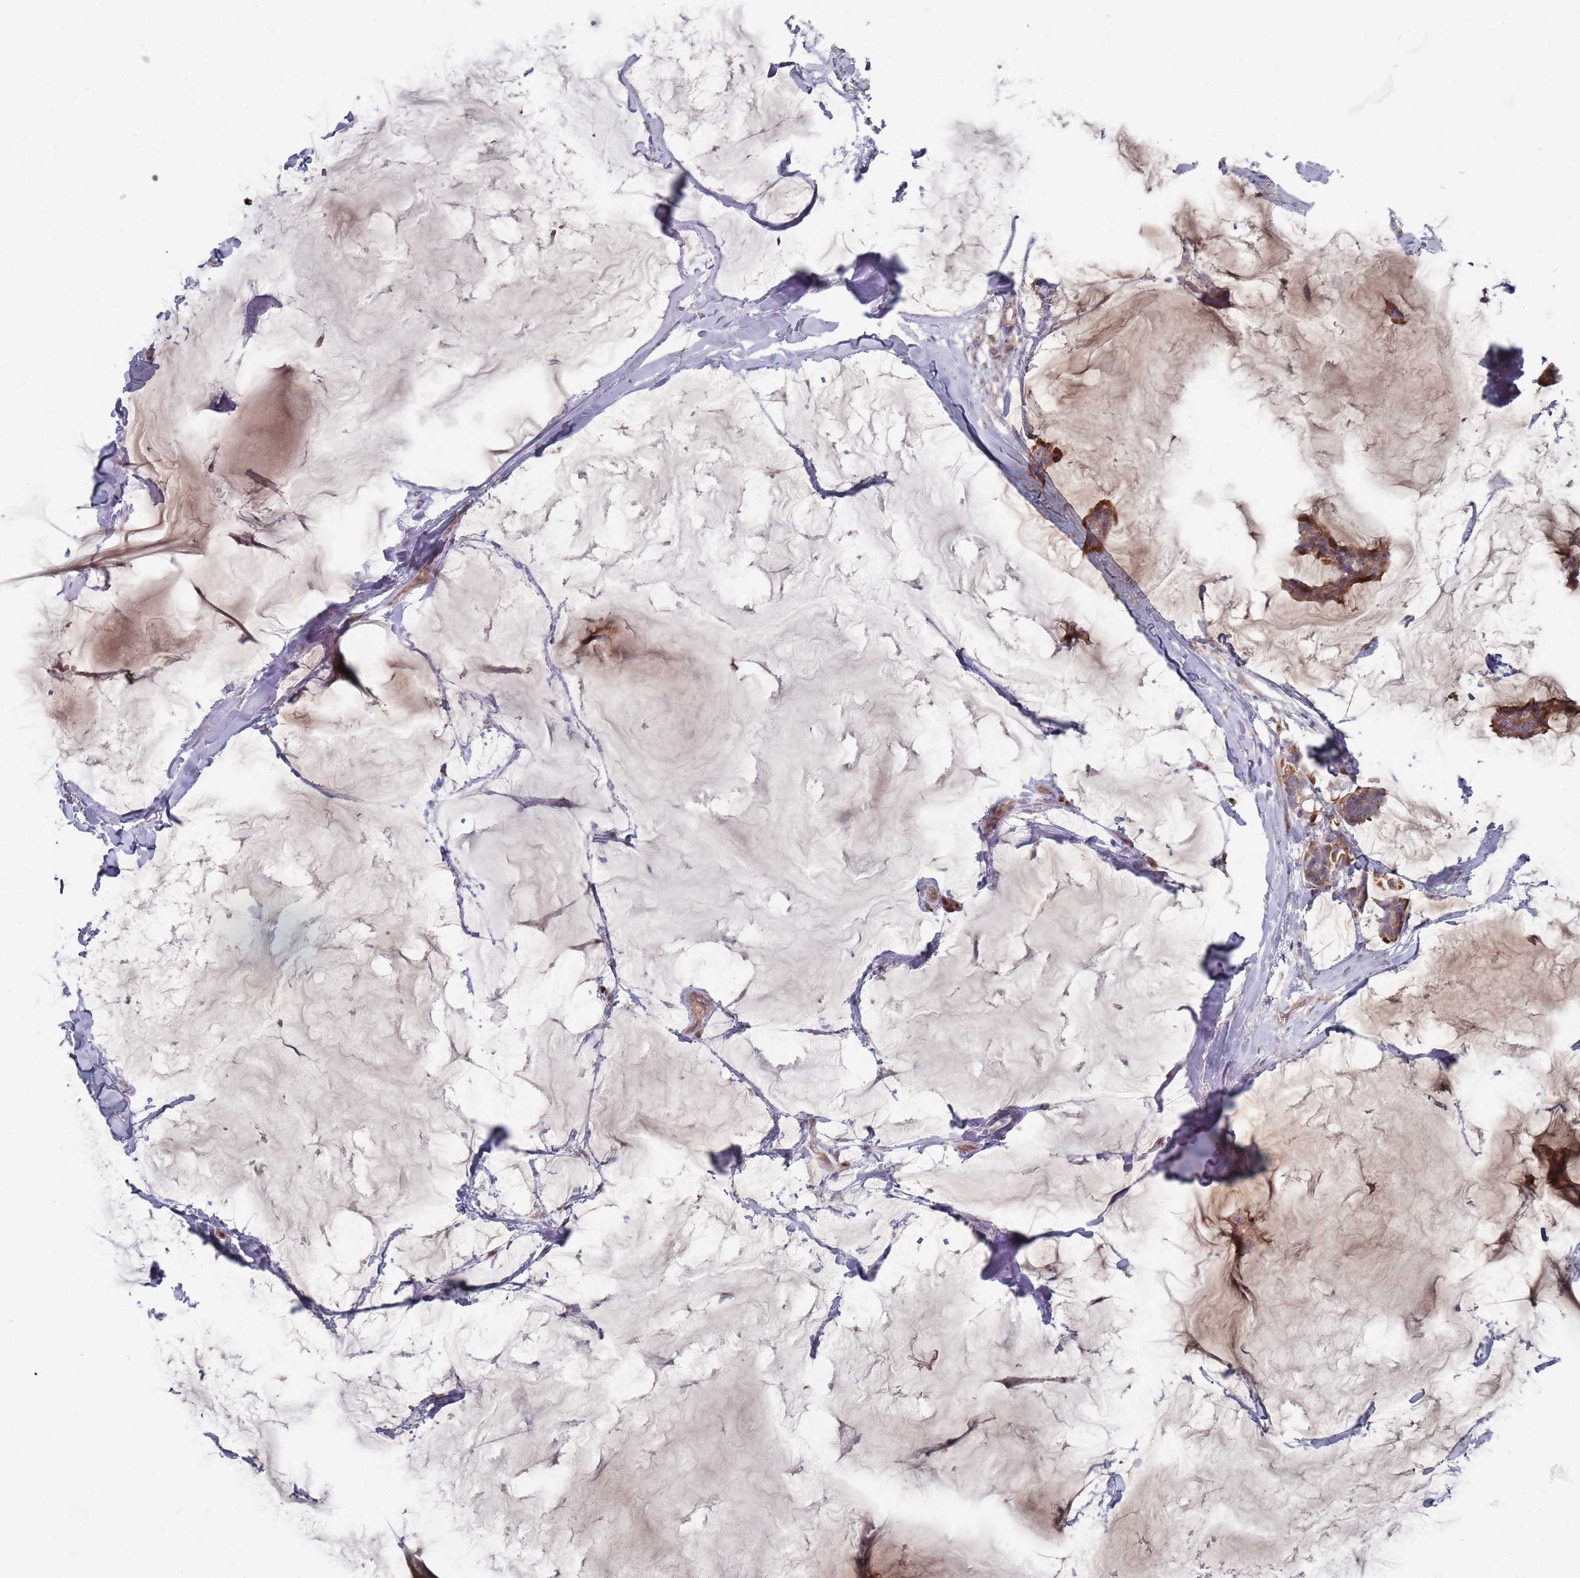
{"staining": {"intensity": "moderate", "quantity": ">75%", "location": "cytoplasmic/membranous"}, "tissue": "breast cancer", "cell_type": "Tumor cells", "image_type": "cancer", "snomed": [{"axis": "morphology", "description": "Duct carcinoma"}, {"axis": "topography", "description": "Breast"}], "caption": "A medium amount of moderate cytoplasmic/membranous expression is present in approximately >75% of tumor cells in breast cancer tissue. Using DAB (brown) and hematoxylin (blue) stains, captured at high magnification using brightfield microscopy.", "gene": "FMO4", "patient": {"sex": "female", "age": 93}}